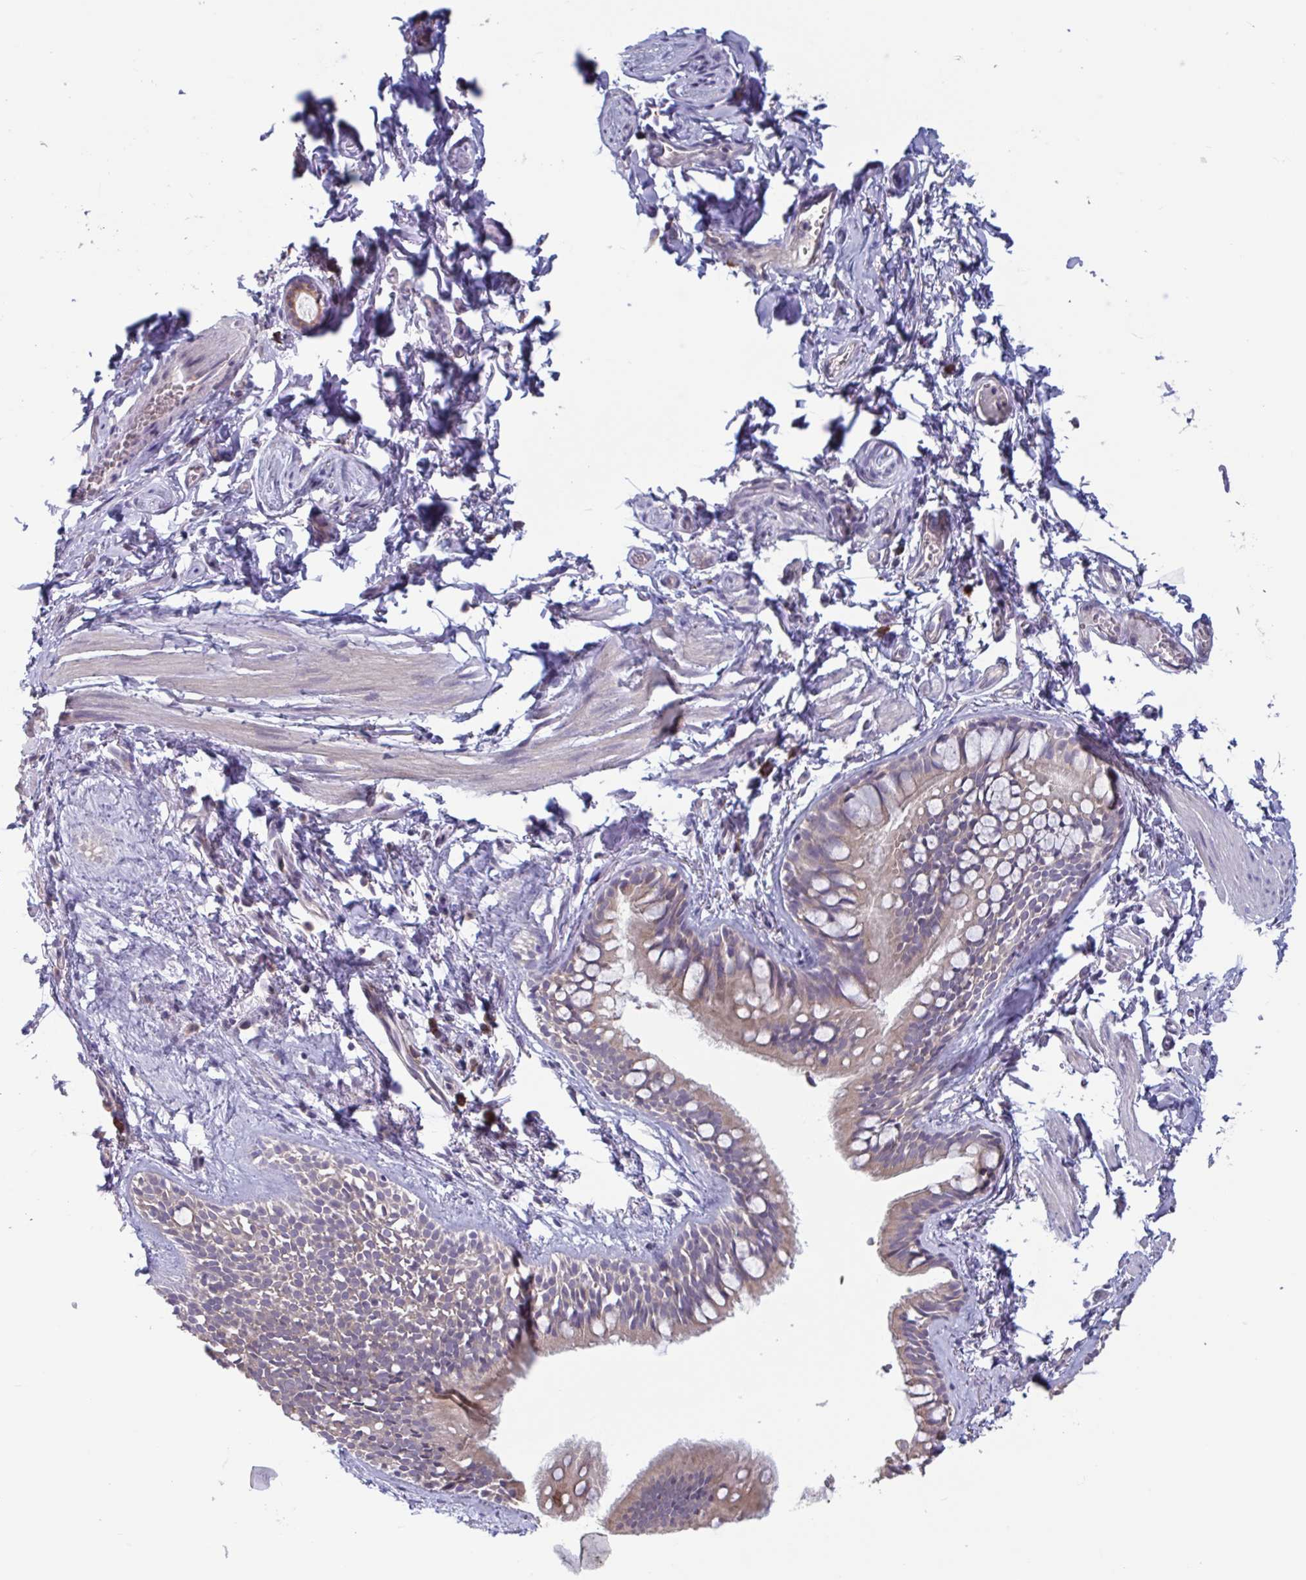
{"staining": {"intensity": "weak", "quantity": "<25%", "location": "cytoplasmic/membranous"}, "tissue": "bronchus", "cell_type": "Respiratory epithelial cells", "image_type": "normal", "snomed": [{"axis": "morphology", "description": "Normal tissue, NOS"}, {"axis": "topography", "description": "Bronchus"}], "caption": "The micrograph displays no significant positivity in respiratory epithelial cells of bronchus.", "gene": "CD1E", "patient": {"sex": "female", "age": 59}}